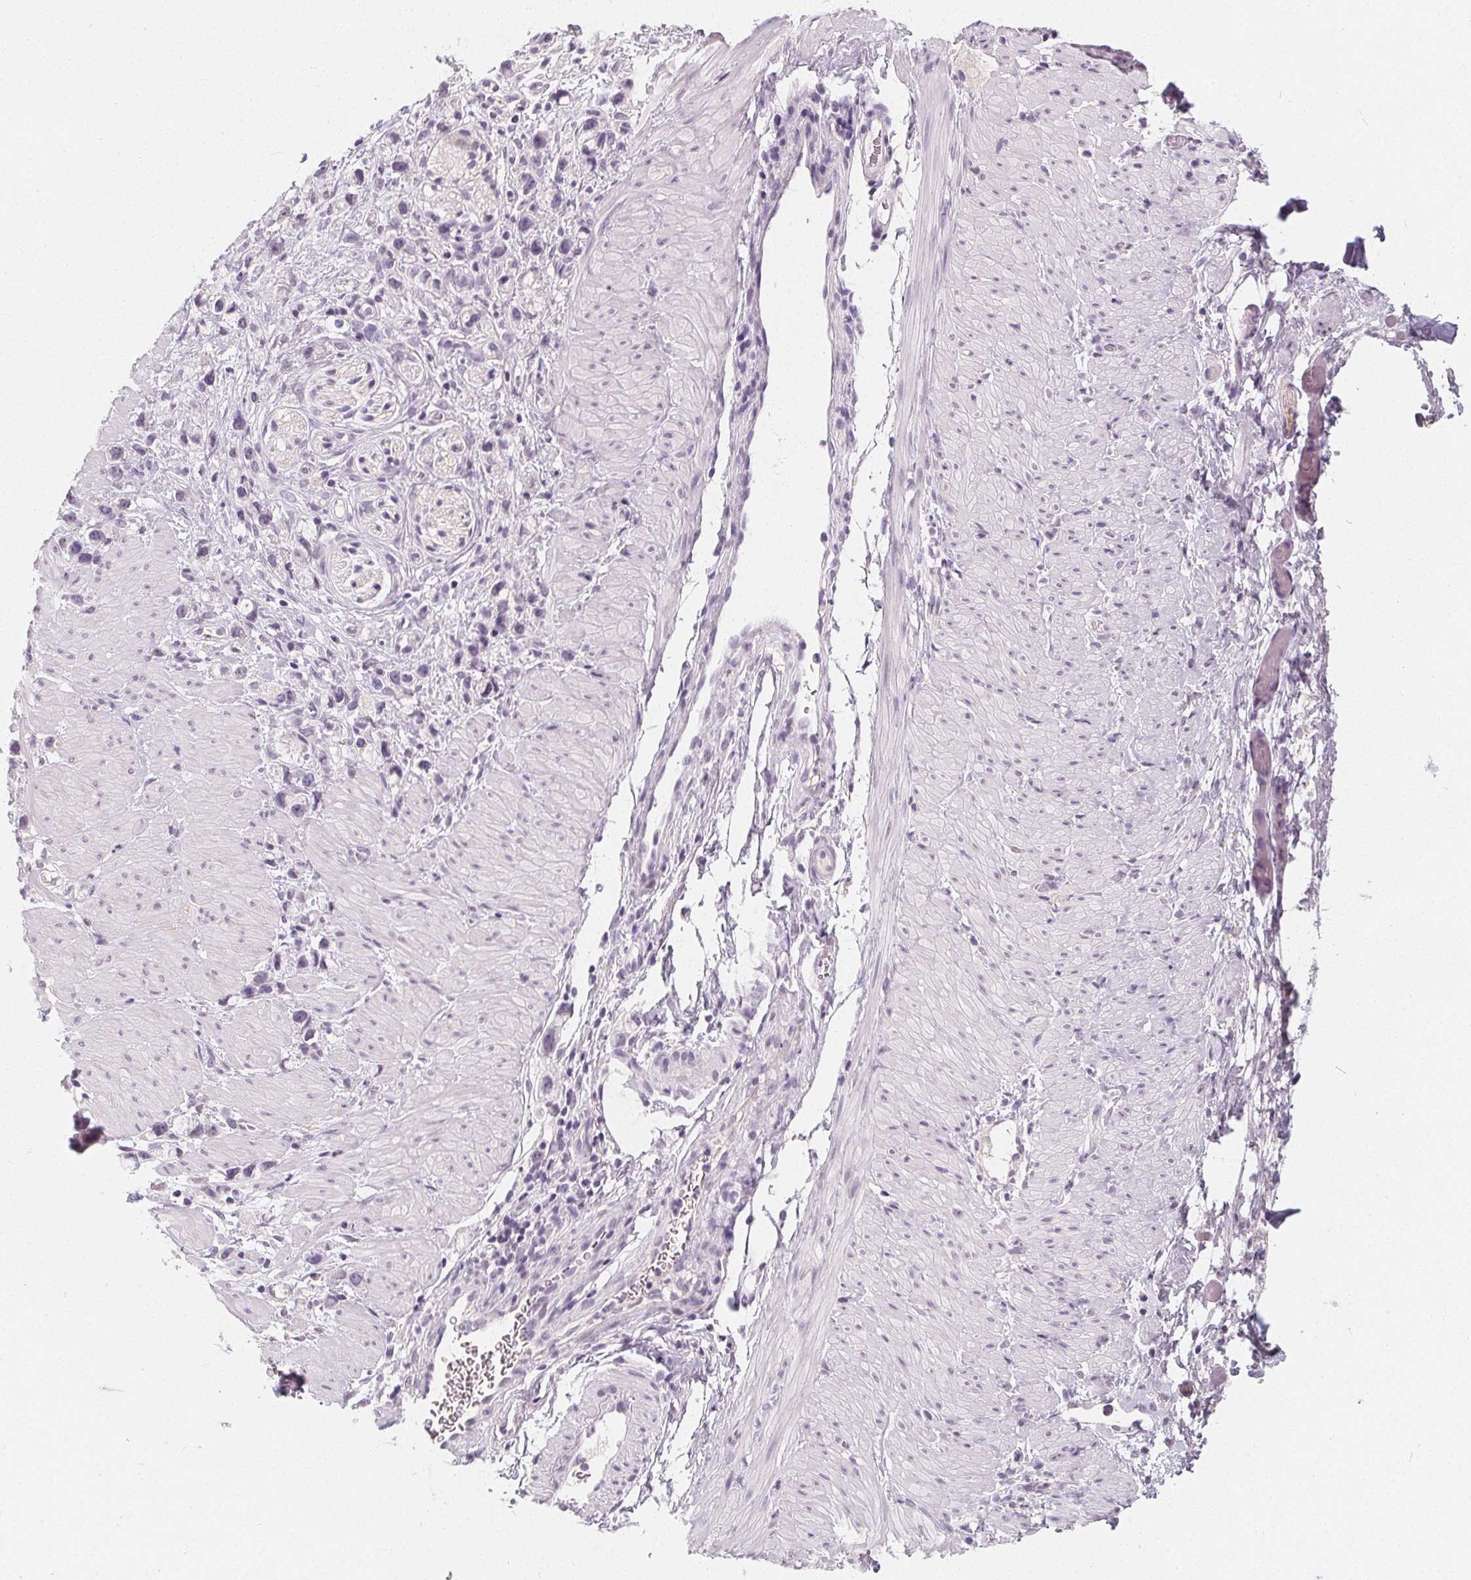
{"staining": {"intensity": "negative", "quantity": "none", "location": "none"}, "tissue": "stomach cancer", "cell_type": "Tumor cells", "image_type": "cancer", "snomed": [{"axis": "morphology", "description": "Adenocarcinoma, NOS"}, {"axis": "topography", "description": "Stomach"}], "caption": "DAB immunohistochemical staining of human stomach adenocarcinoma demonstrates no significant positivity in tumor cells. Nuclei are stained in blue.", "gene": "DBX2", "patient": {"sex": "female", "age": 59}}